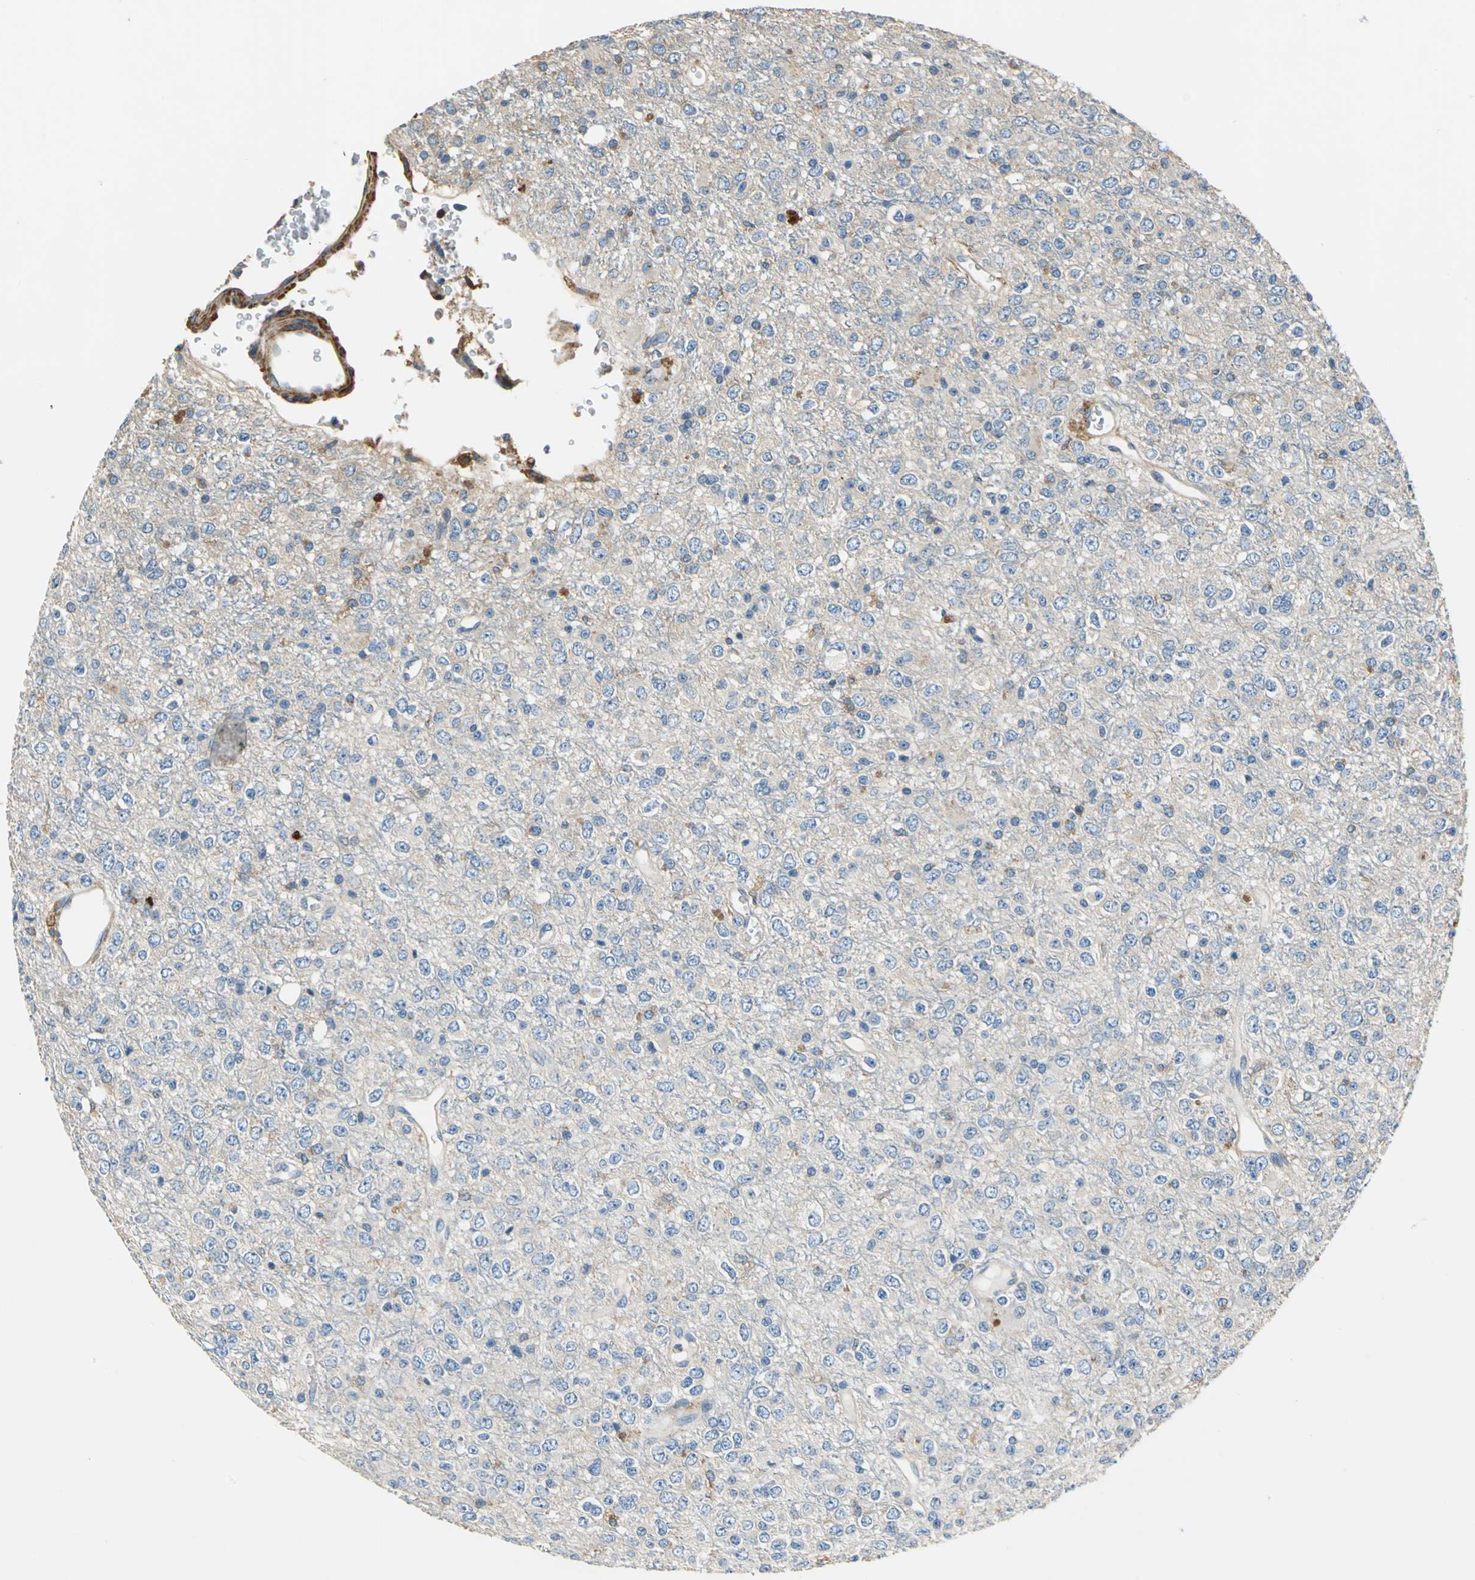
{"staining": {"intensity": "weak", "quantity": "25%-75%", "location": "cytoplasmic/membranous"}, "tissue": "glioma", "cell_type": "Tumor cells", "image_type": "cancer", "snomed": [{"axis": "morphology", "description": "Glioma, malignant, High grade"}, {"axis": "topography", "description": "pancreas cauda"}], "caption": "Malignant glioma (high-grade) was stained to show a protein in brown. There is low levels of weak cytoplasmic/membranous expression in about 25%-75% of tumor cells.", "gene": "DDX3Y", "patient": {"sex": "male", "age": 60}}